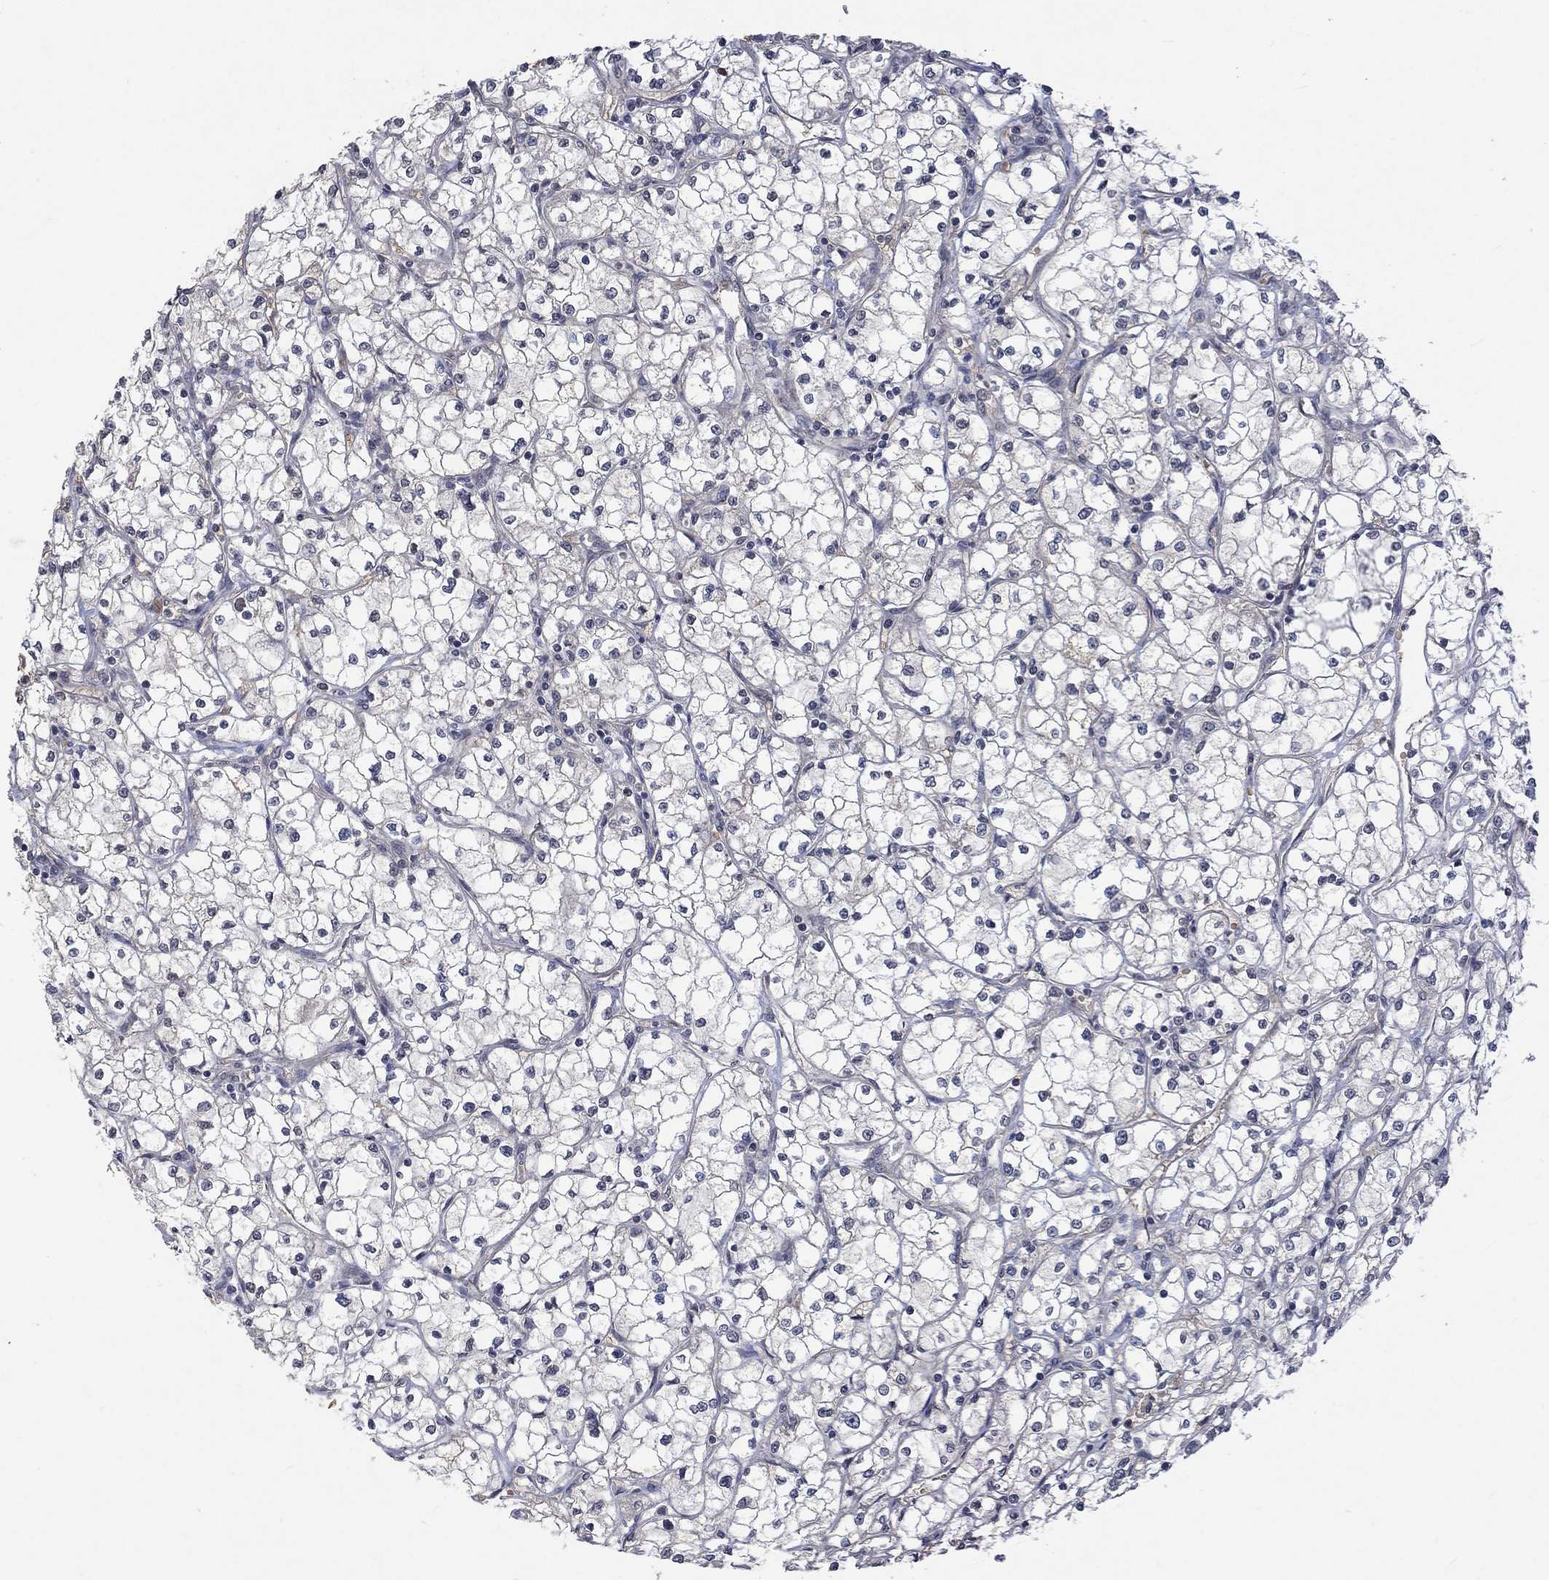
{"staining": {"intensity": "negative", "quantity": "none", "location": "none"}, "tissue": "renal cancer", "cell_type": "Tumor cells", "image_type": "cancer", "snomed": [{"axis": "morphology", "description": "Adenocarcinoma, NOS"}, {"axis": "topography", "description": "Kidney"}], "caption": "High magnification brightfield microscopy of renal cancer (adenocarcinoma) stained with DAB (brown) and counterstained with hematoxylin (blue): tumor cells show no significant positivity. Brightfield microscopy of immunohistochemistry stained with DAB (brown) and hematoxylin (blue), captured at high magnification.", "gene": "GRIN2D", "patient": {"sex": "male", "age": 67}}